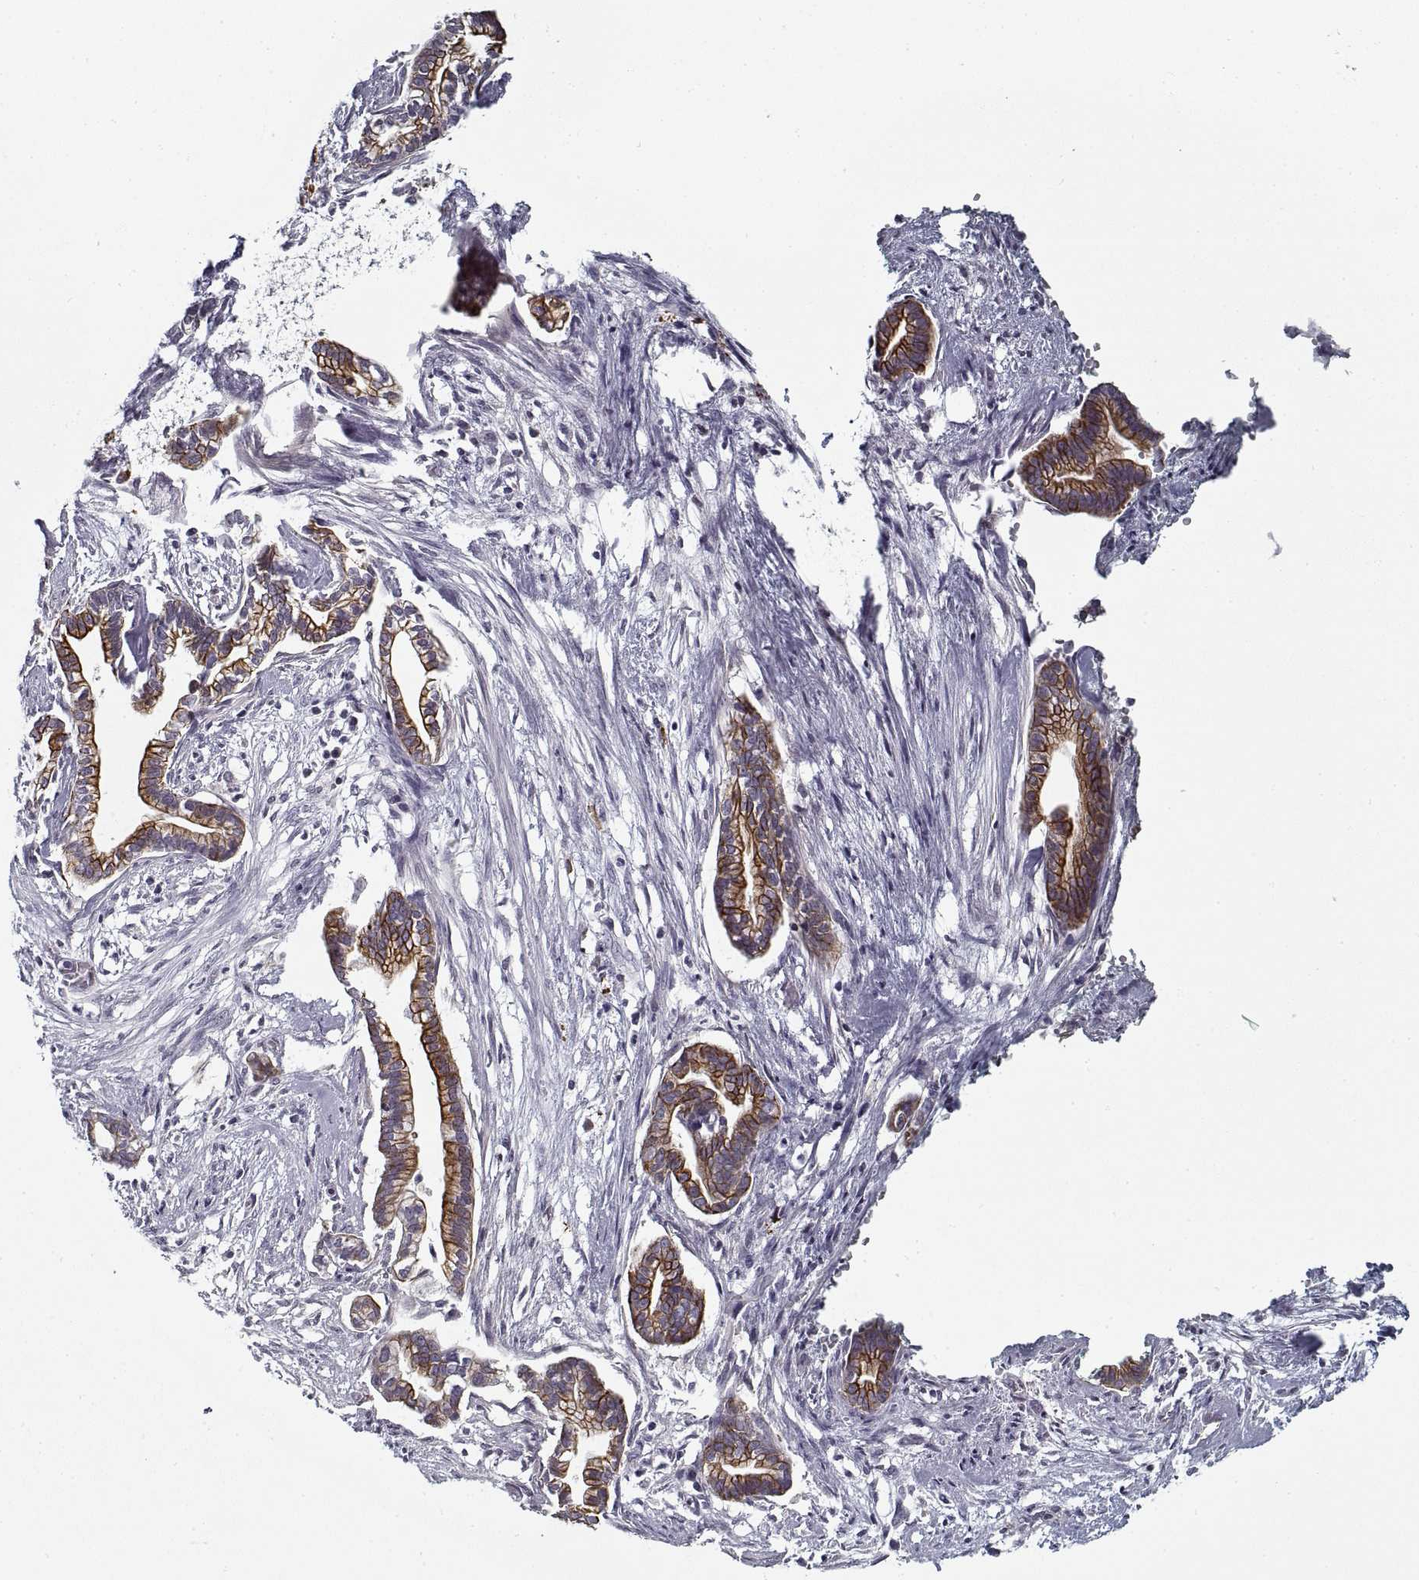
{"staining": {"intensity": "moderate", "quantity": ">75%", "location": "cytoplasmic/membranous"}, "tissue": "cervical cancer", "cell_type": "Tumor cells", "image_type": "cancer", "snomed": [{"axis": "morphology", "description": "Adenocarcinoma, NOS"}, {"axis": "topography", "description": "Cervix"}], "caption": "Protein staining exhibits moderate cytoplasmic/membranous positivity in about >75% of tumor cells in cervical cancer.", "gene": "GAD2", "patient": {"sex": "female", "age": 62}}